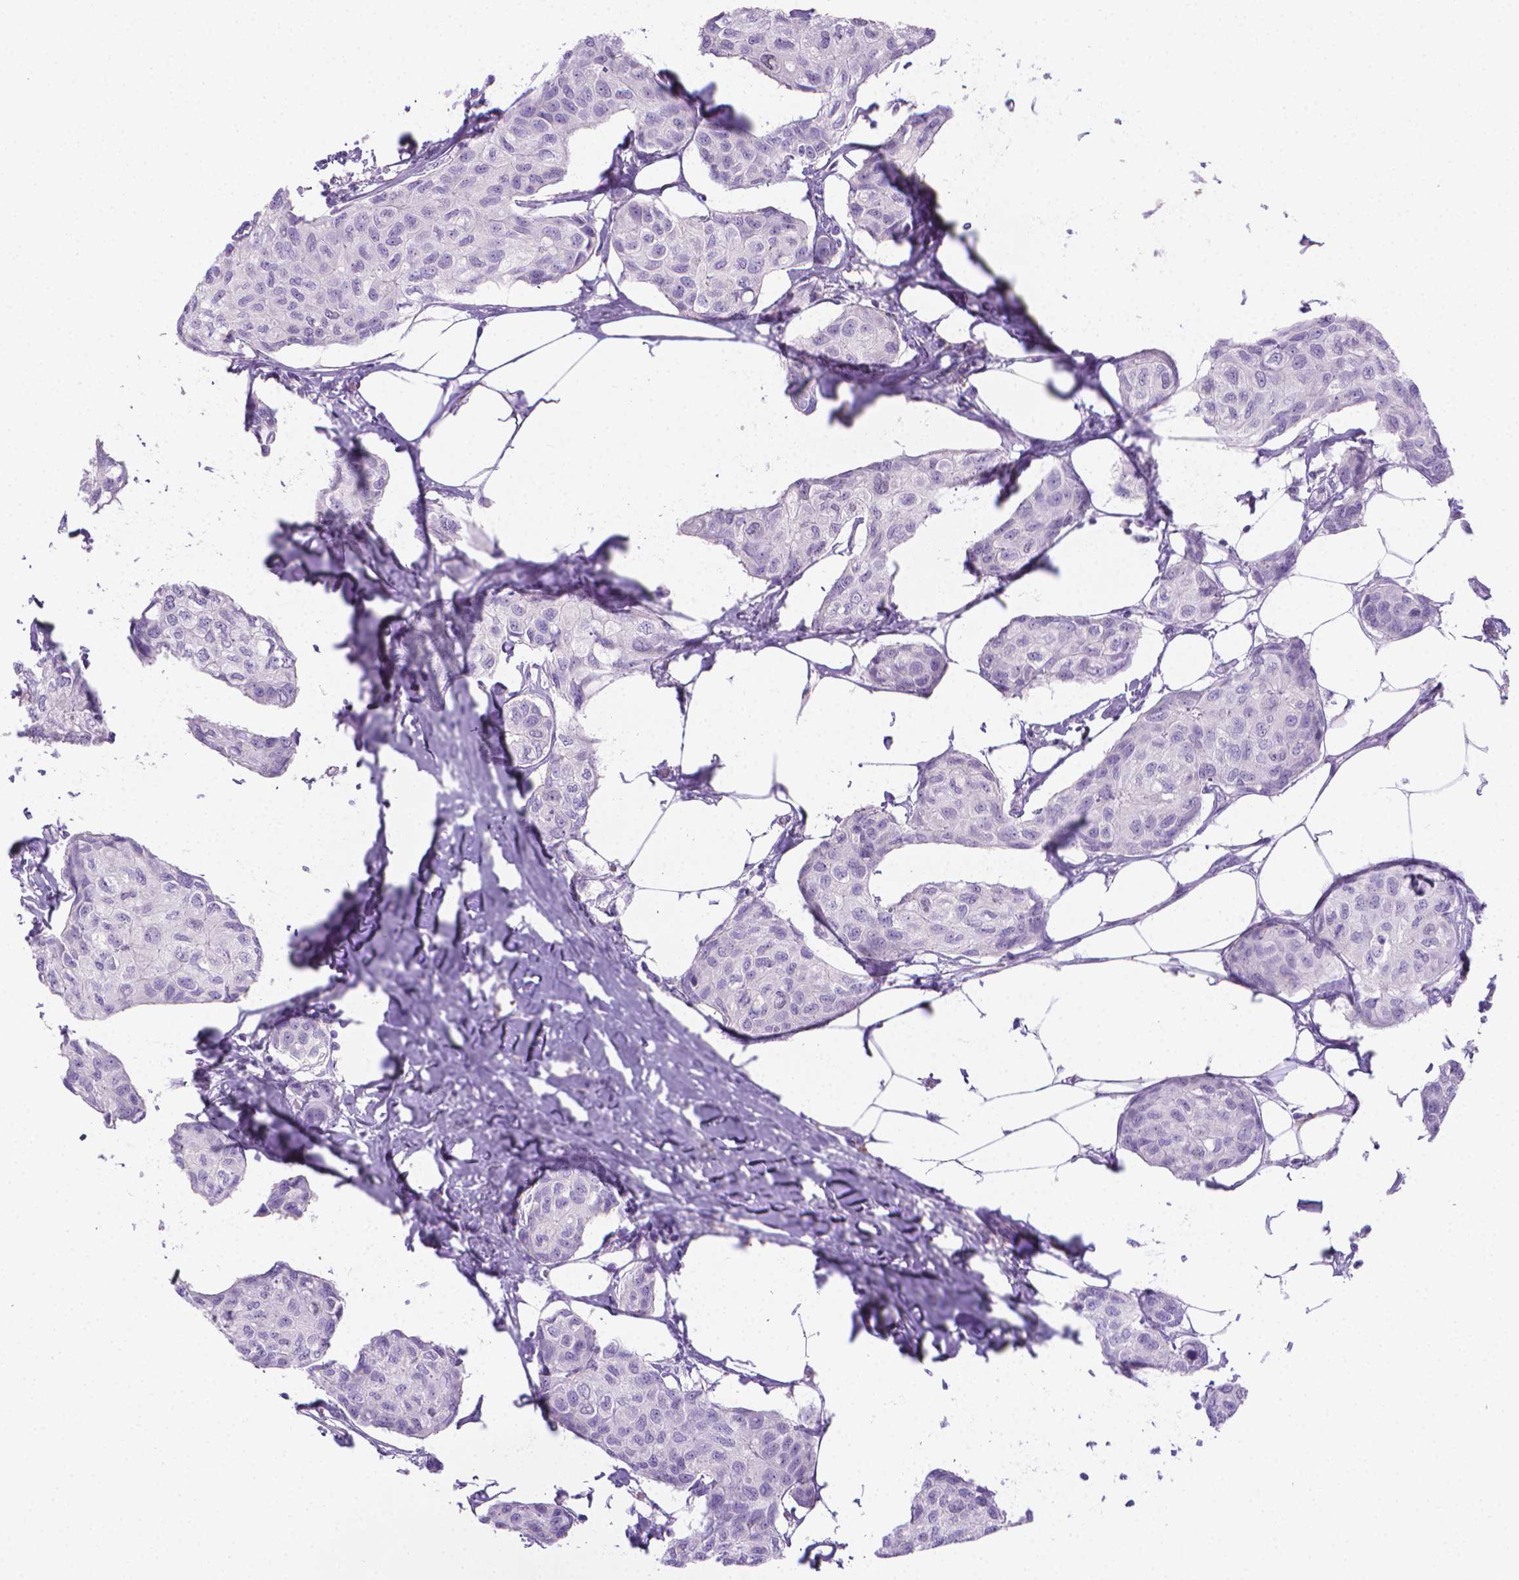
{"staining": {"intensity": "negative", "quantity": "none", "location": "none"}, "tissue": "breast cancer", "cell_type": "Tumor cells", "image_type": "cancer", "snomed": [{"axis": "morphology", "description": "Duct carcinoma"}, {"axis": "topography", "description": "Breast"}], "caption": "Breast cancer (intraductal carcinoma) was stained to show a protein in brown. There is no significant positivity in tumor cells.", "gene": "SPAG6", "patient": {"sex": "female", "age": 80}}